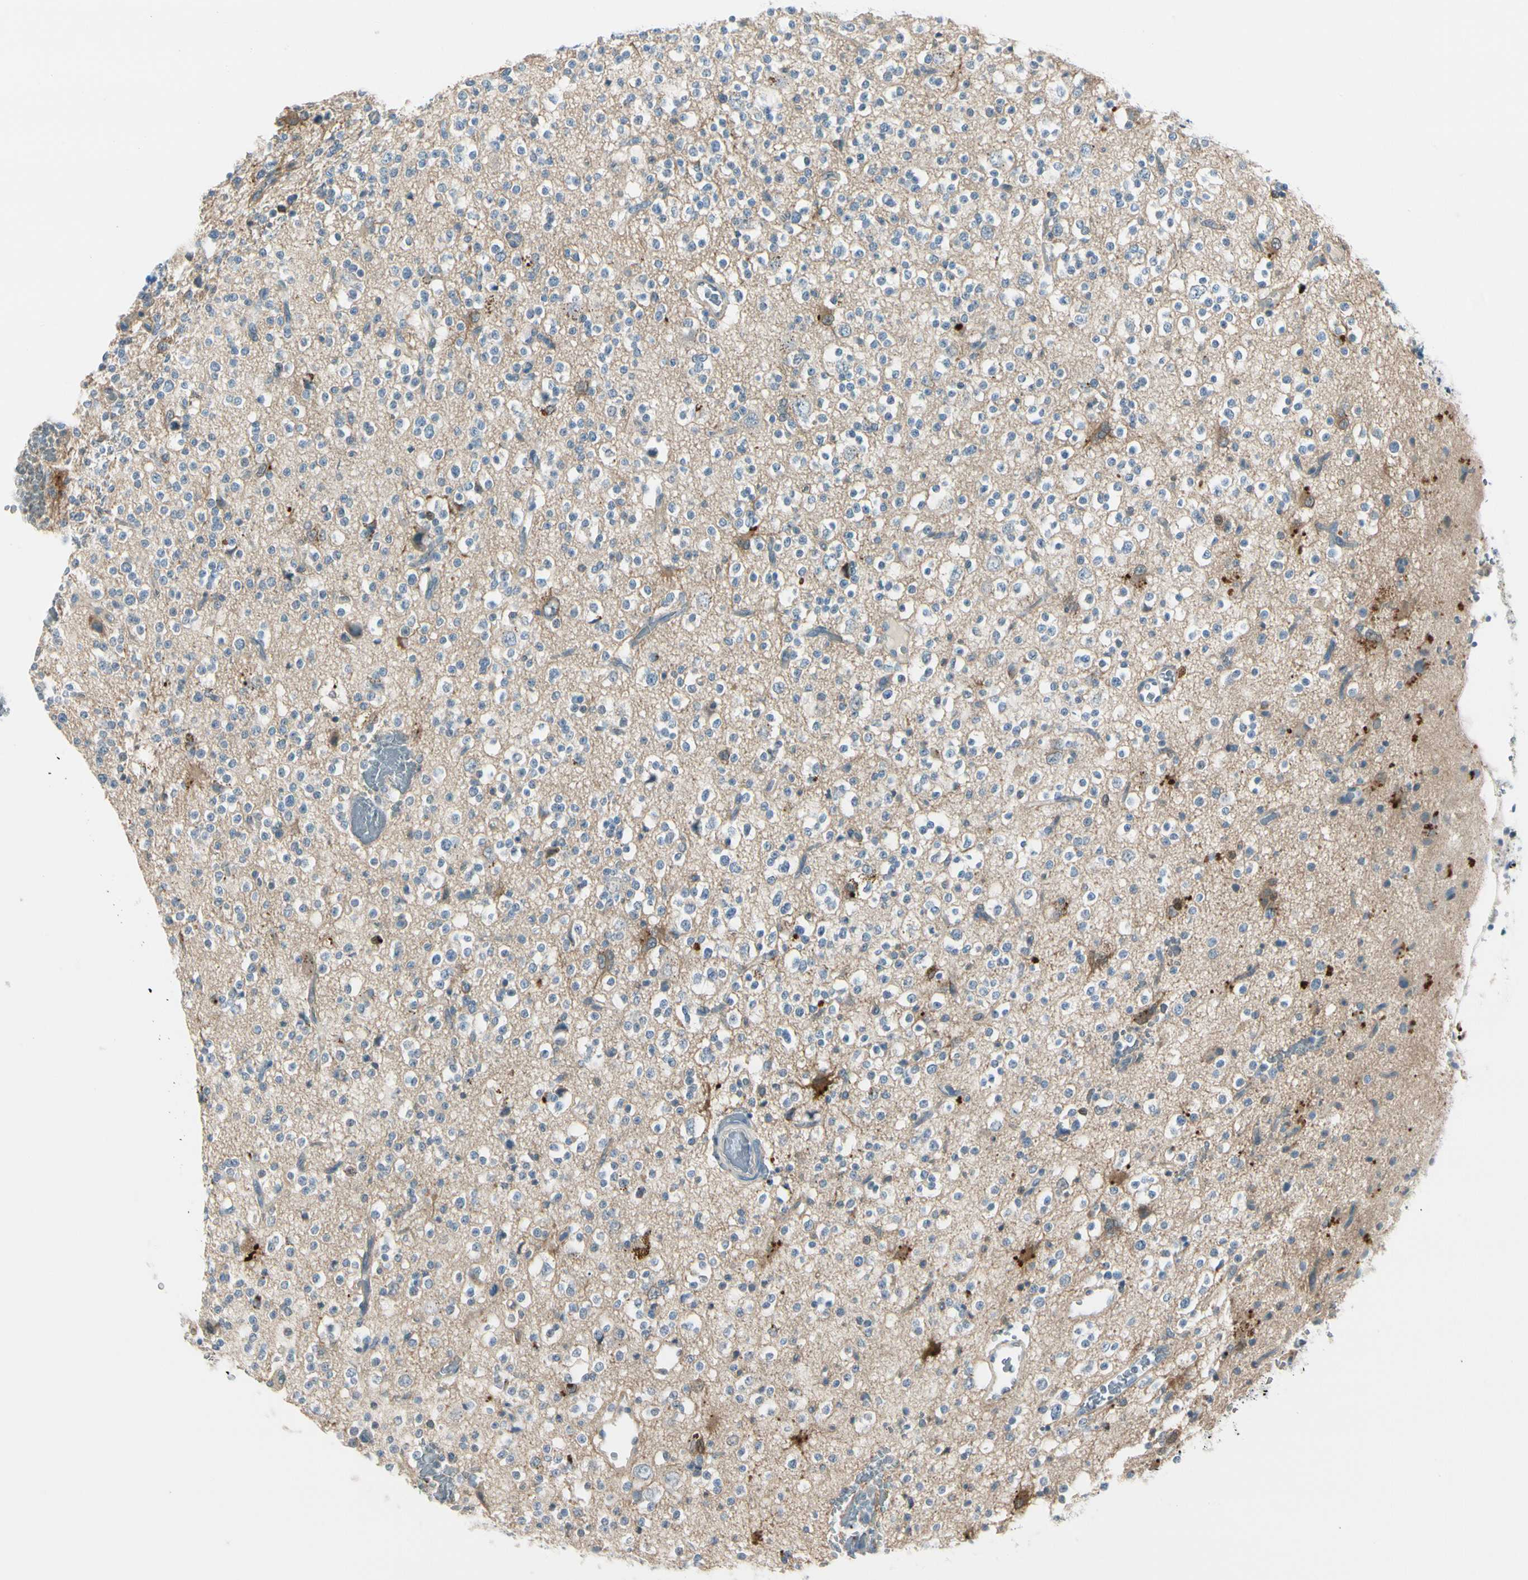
{"staining": {"intensity": "negative", "quantity": "none", "location": "none"}, "tissue": "glioma", "cell_type": "Tumor cells", "image_type": "cancer", "snomed": [{"axis": "morphology", "description": "Glioma, malignant, High grade"}, {"axis": "topography", "description": "Brain"}], "caption": "Tumor cells show no significant positivity in glioma.", "gene": "PEBP1", "patient": {"sex": "male", "age": 47}}